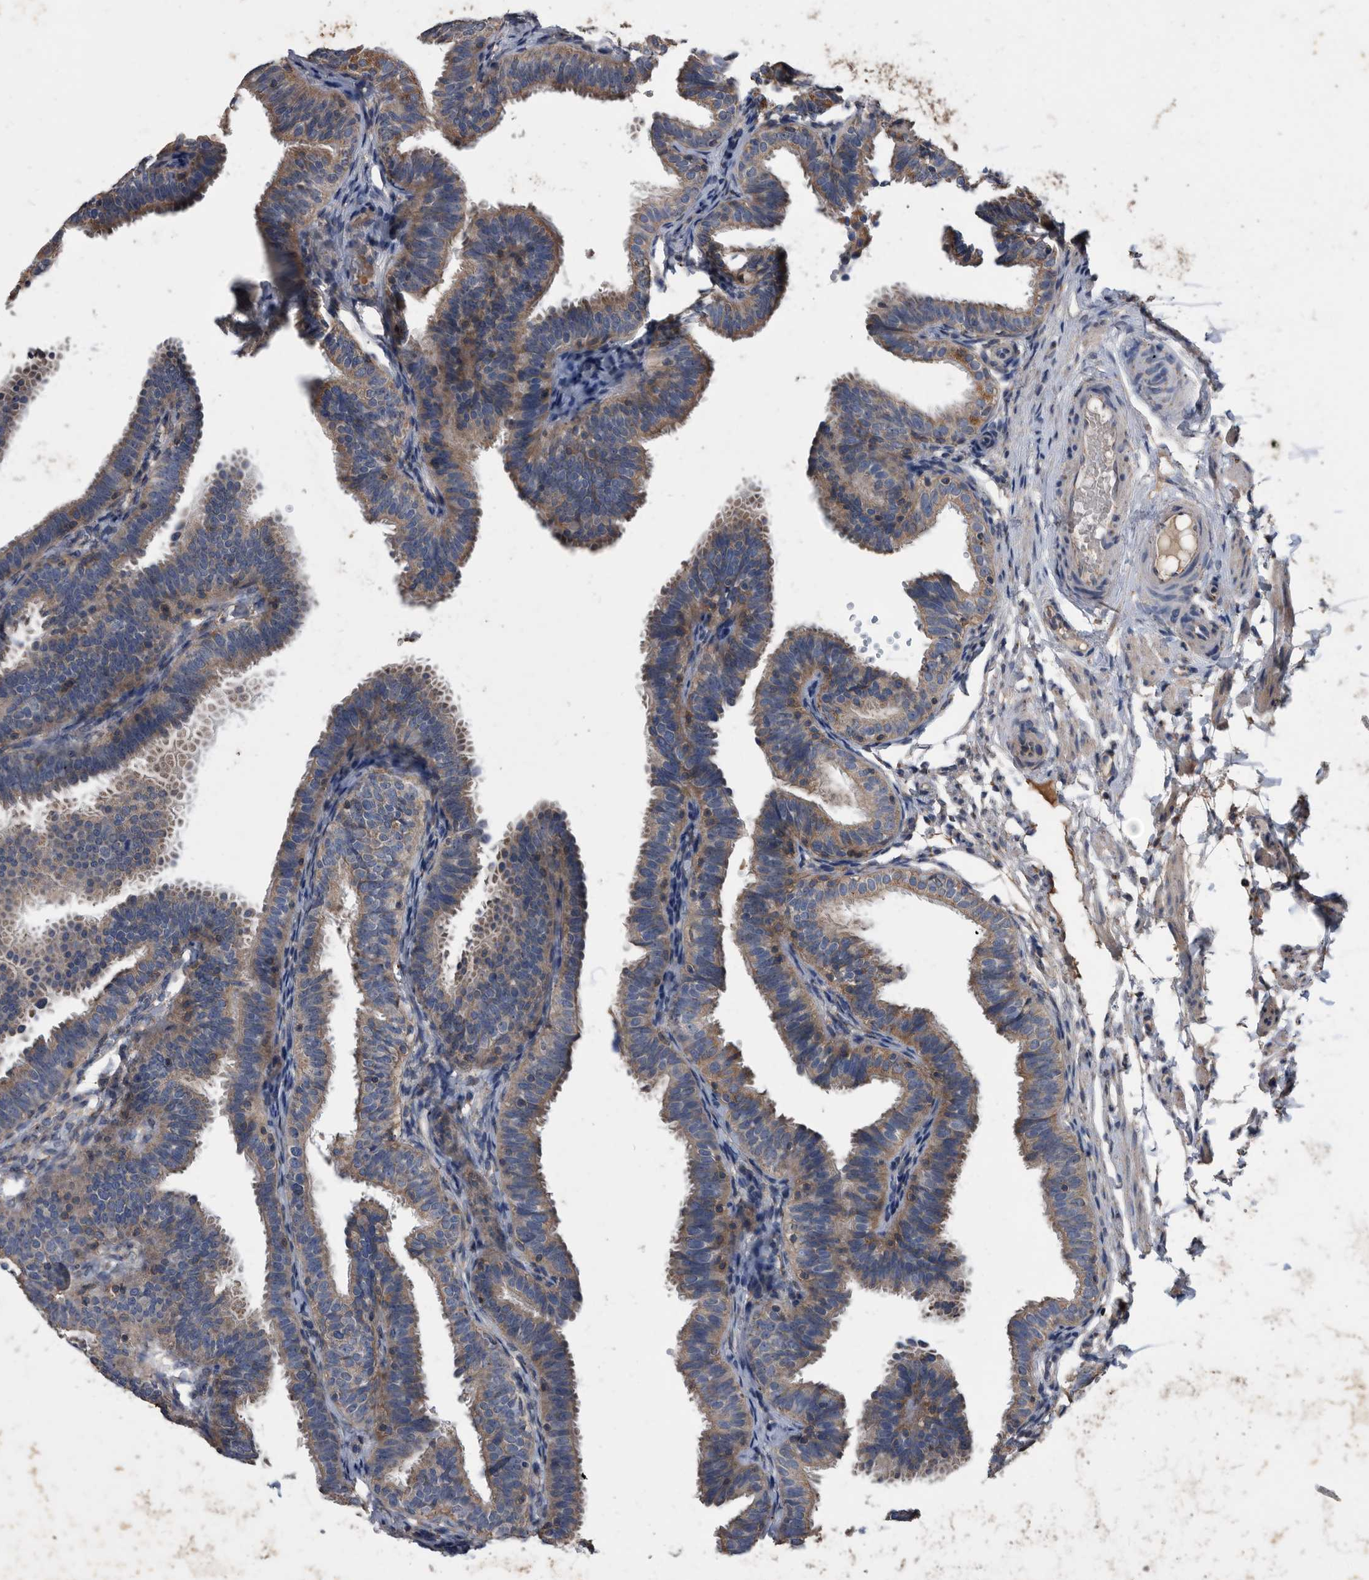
{"staining": {"intensity": "weak", "quantity": ">75%", "location": "cytoplasmic/membranous"}, "tissue": "fallopian tube", "cell_type": "Glandular cells", "image_type": "normal", "snomed": [{"axis": "morphology", "description": "Normal tissue, NOS"}, {"axis": "topography", "description": "Fallopian tube"}], "caption": "An immunohistochemistry histopathology image of normal tissue is shown. Protein staining in brown shows weak cytoplasmic/membranous positivity in fallopian tube within glandular cells. Nuclei are stained in blue.", "gene": "NRBP1", "patient": {"sex": "female", "age": 35}}